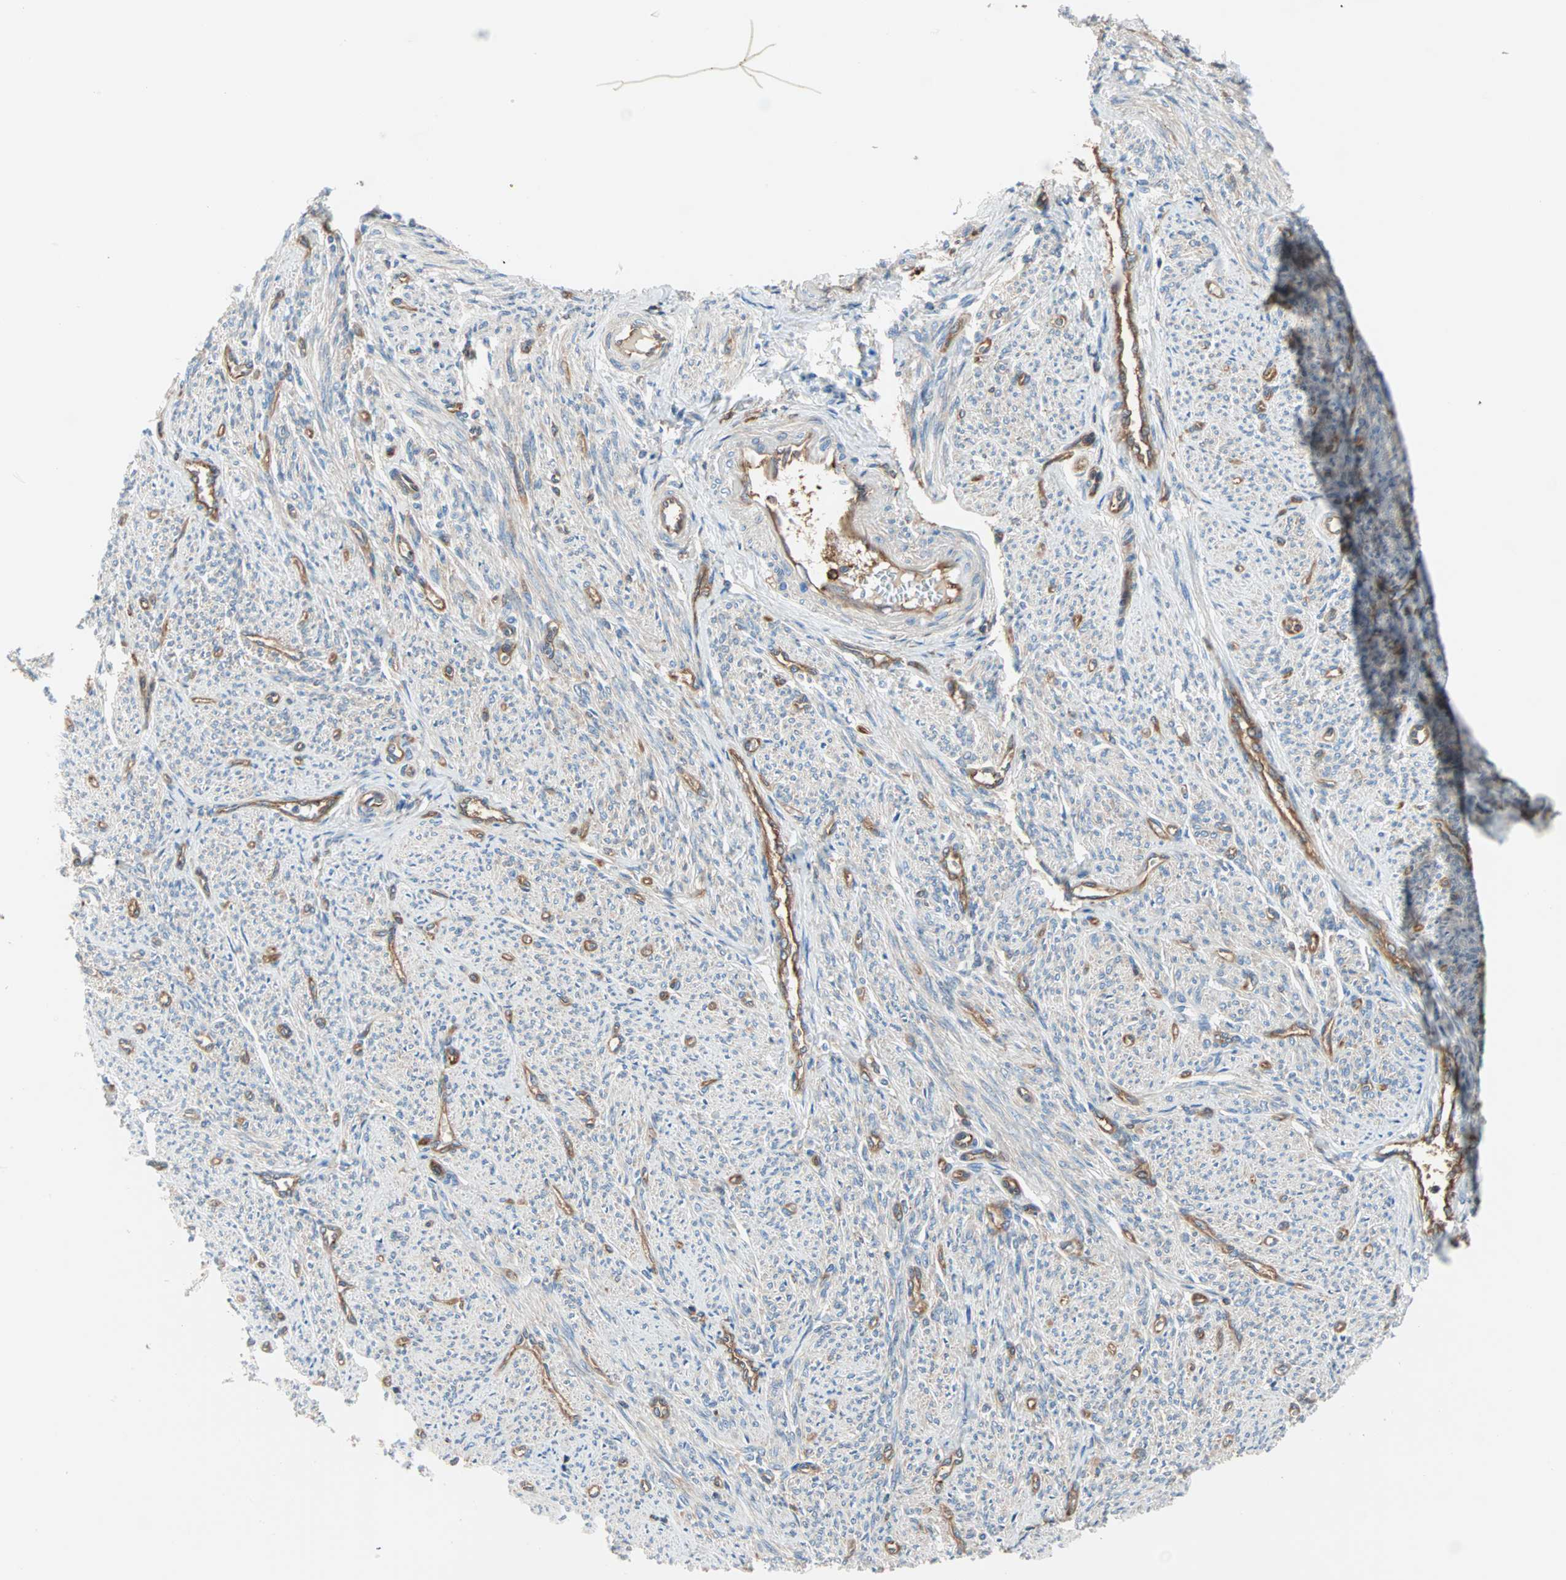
{"staining": {"intensity": "weak", "quantity": "25%-75%", "location": "cytoplasmic/membranous"}, "tissue": "smooth muscle", "cell_type": "Smooth muscle cells", "image_type": "normal", "snomed": [{"axis": "morphology", "description": "Normal tissue, NOS"}, {"axis": "topography", "description": "Smooth muscle"}], "caption": "Smooth muscle cells demonstrate weak cytoplasmic/membranous staining in about 25%-75% of cells in benign smooth muscle. The staining was performed using DAB (3,3'-diaminobenzidine), with brown indicating positive protein expression. Nuclei are stained blue with hematoxylin.", "gene": "EEF2", "patient": {"sex": "female", "age": 65}}